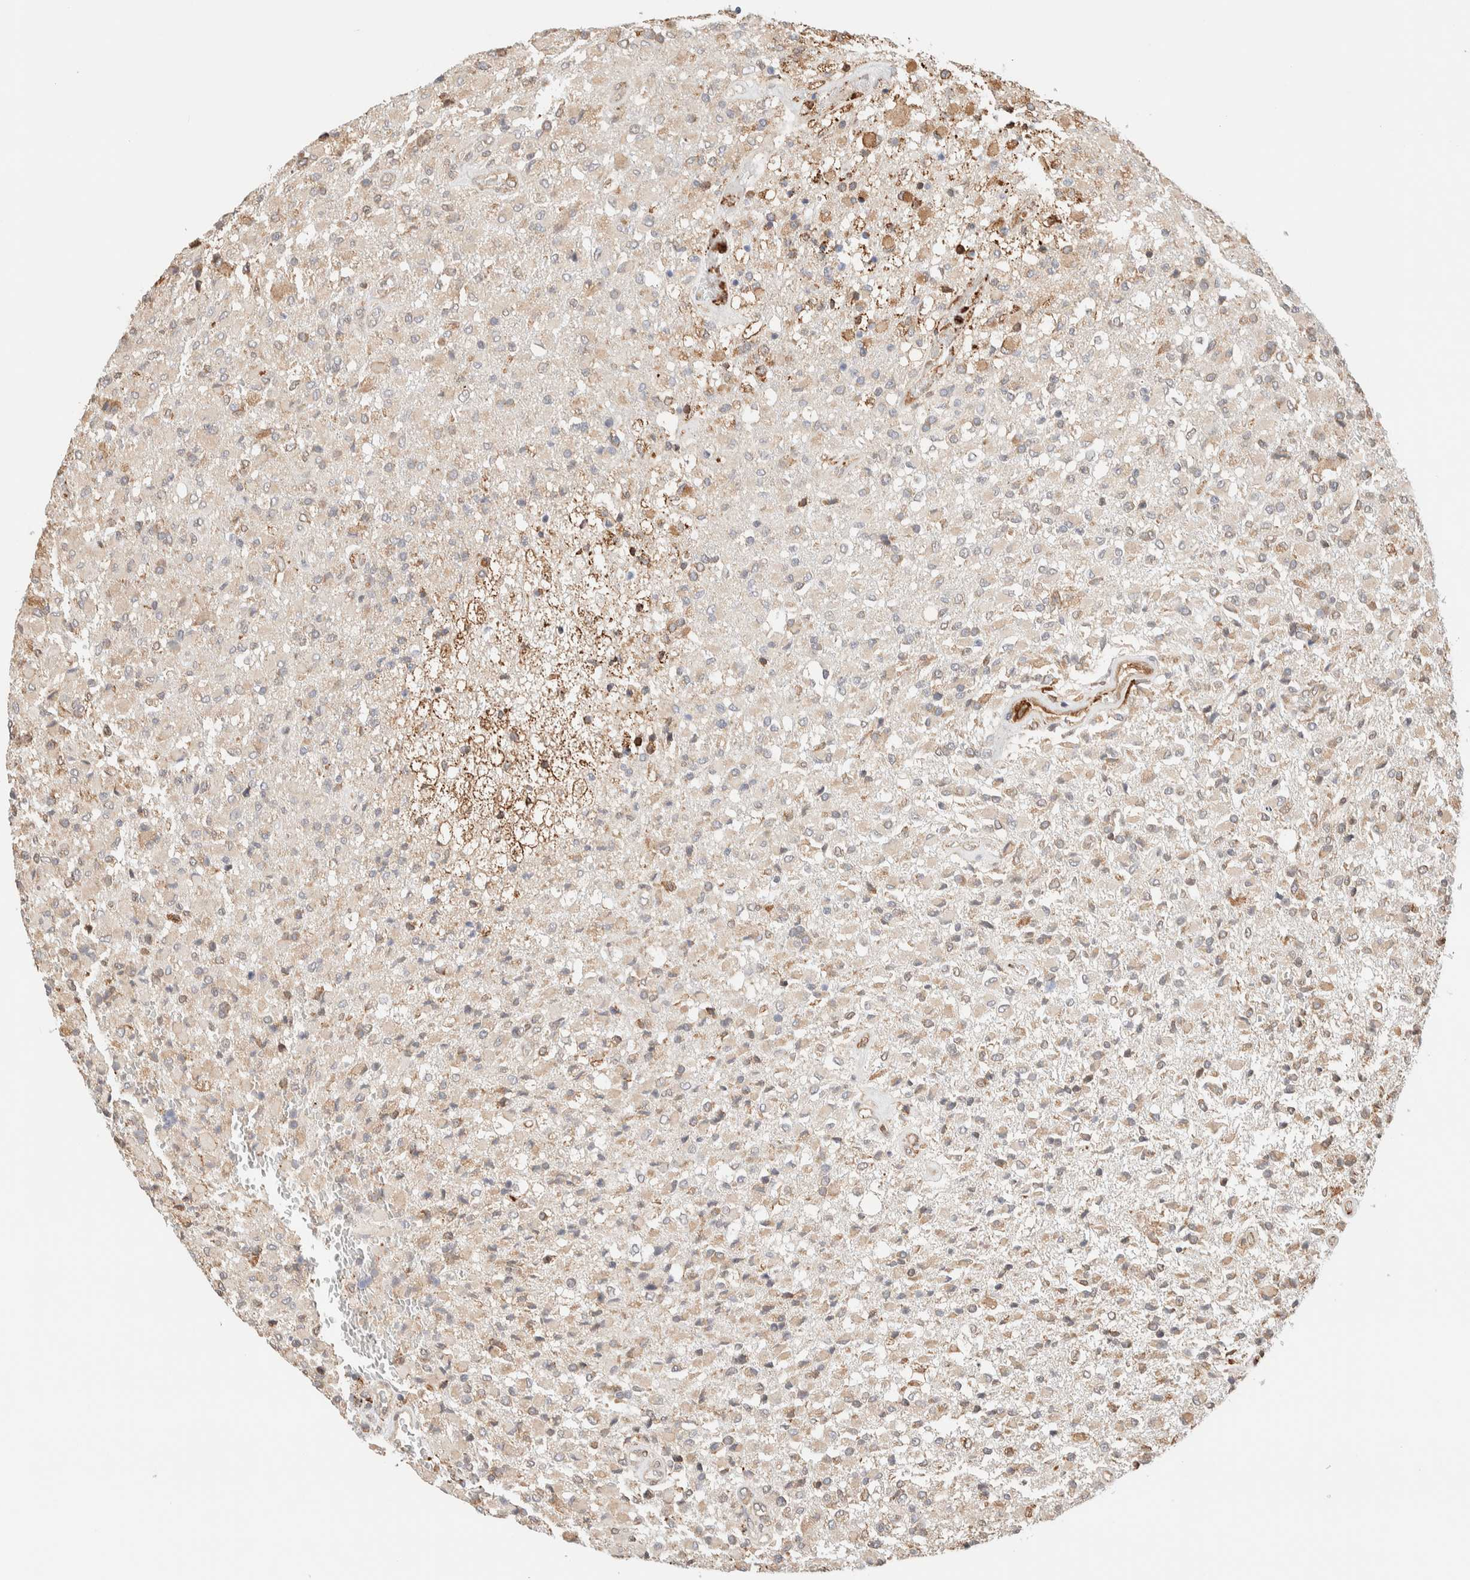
{"staining": {"intensity": "weak", "quantity": "25%-75%", "location": "cytoplasmic/membranous"}, "tissue": "glioma", "cell_type": "Tumor cells", "image_type": "cancer", "snomed": [{"axis": "morphology", "description": "Glioma, malignant, High grade"}, {"axis": "topography", "description": "Brain"}], "caption": "IHC photomicrograph of human high-grade glioma (malignant) stained for a protein (brown), which demonstrates low levels of weak cytoplasmic/membranous positivity in approximately 25%-75% of tumor cells.", "gene": "INTS1", "patient": {"sex": "male", "age": 71}}